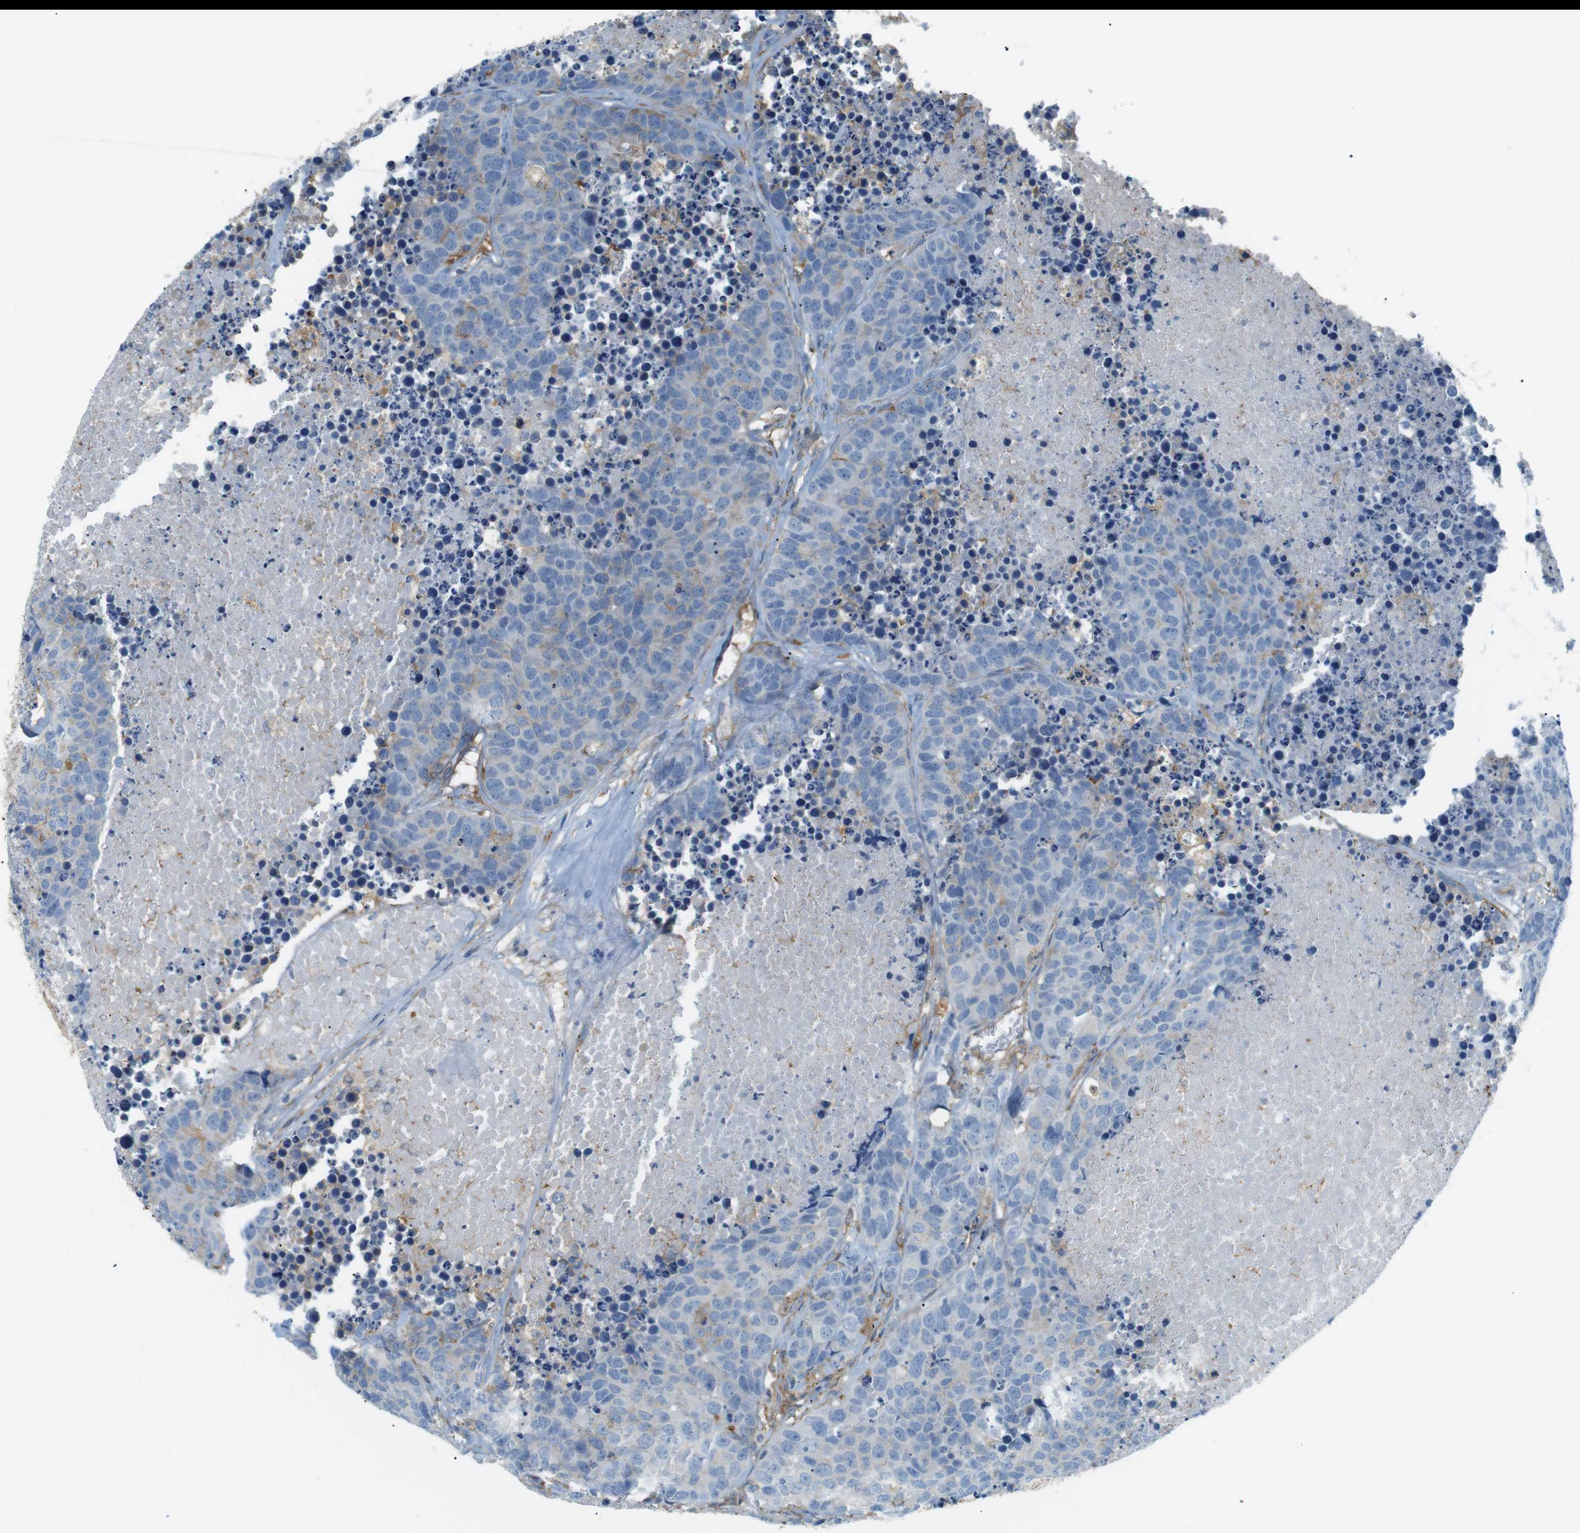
{"staining": {"intensity": "moderate", "quantity": "<25%", "location": "cytoplasmic/membranous"}, "tissue": "carcinoid", "cell_type": "Tumor cells", "image_type": "cancer", "snomed": [{"axis": "morphology", "description": "Carcinoid, malignant, NOS"}, {"axis": "topography", "description": "Lung"}], "caption": "The immunohistochemical stain shows moderate cytoplasmic/membranous expression in tumor cells of malignant carcinoid tissue.", "gene": "PEPD", "patient": {"sex": "male", "age": 60}}